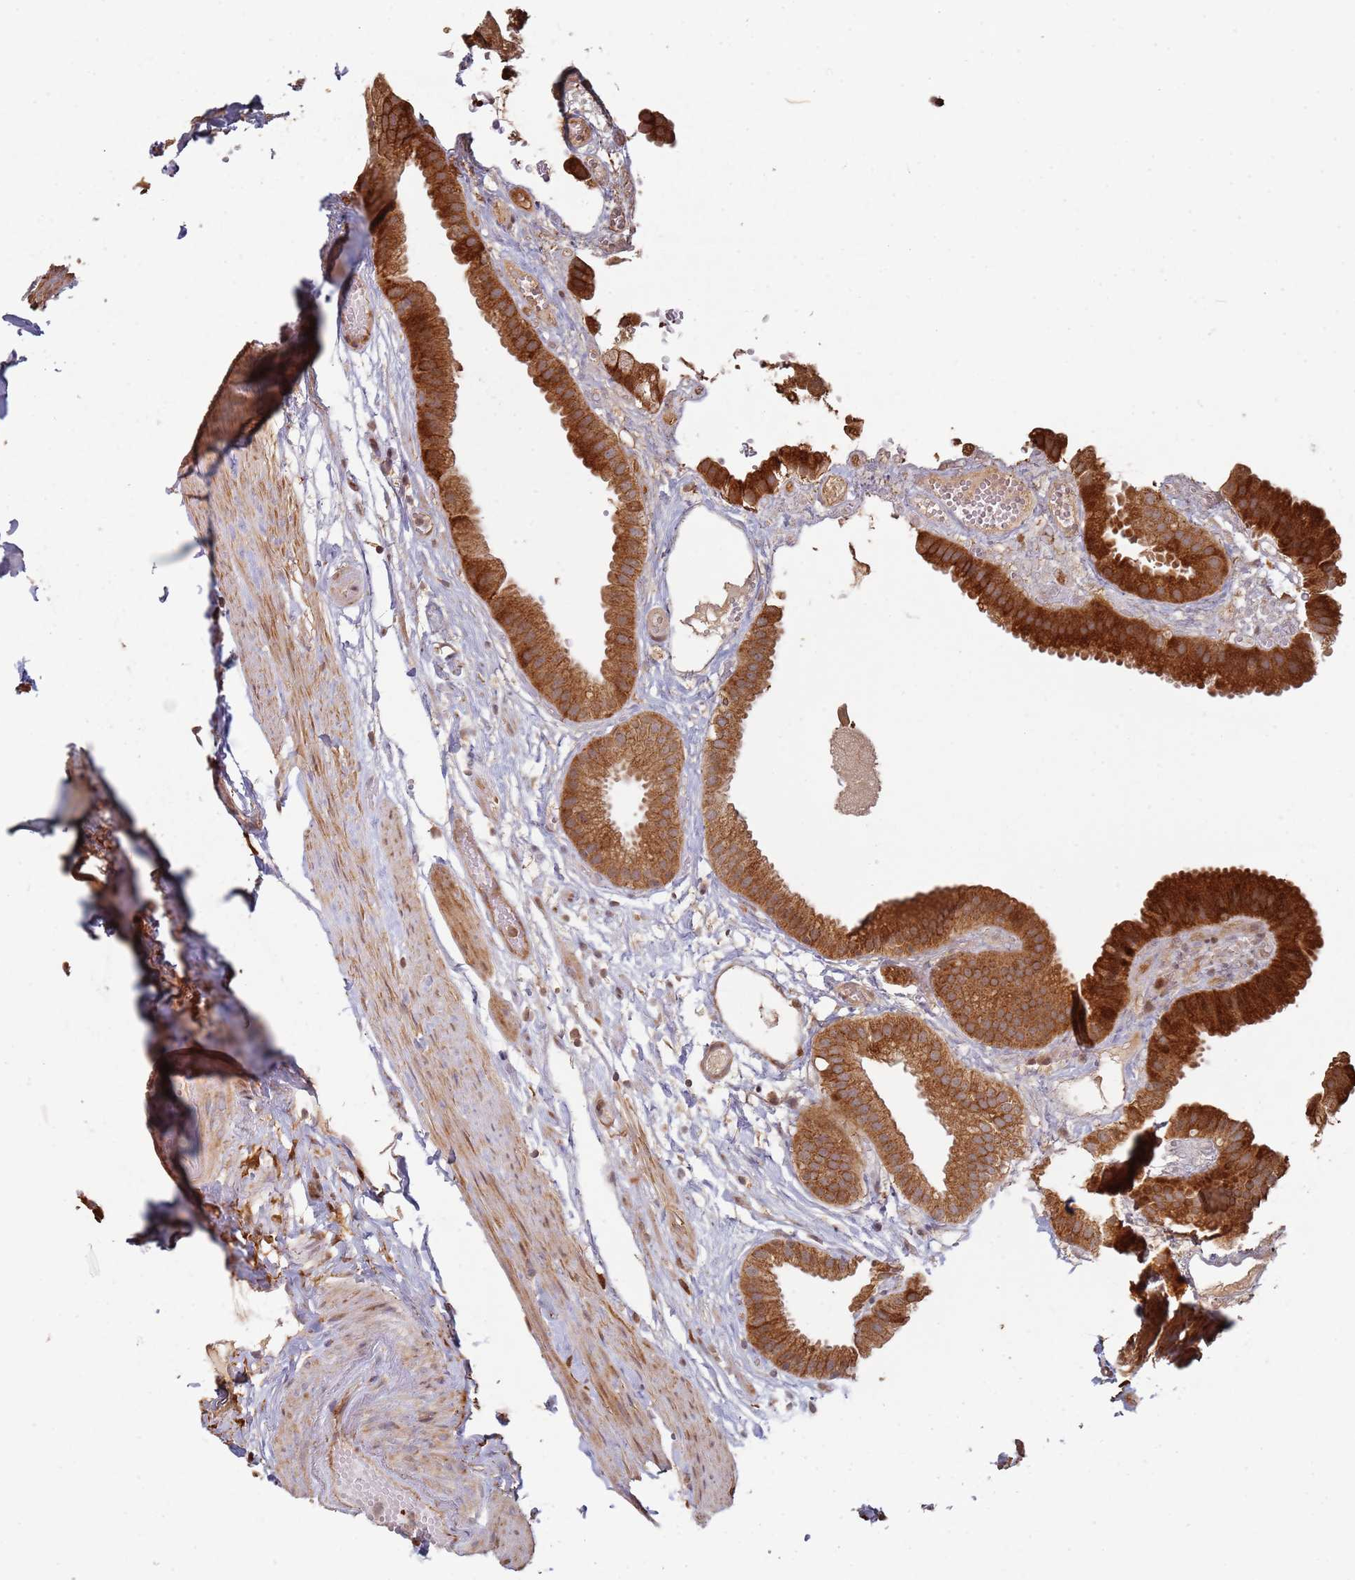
{"staining": {"intensity": "strong", "quantity": ">75%", "location": "cytoplasmic/membranous"}, "tissue": "gallbladder", "cell_type": "Glandular cells", "image_type": "normal", "snomed": [{"axis": "morphology", "description": "Normal tissue, NOS"}, {"axis": "topography", "description": "Gallbladder"}], "caption": "Gallbladder stained for a protein exhibits strong cytoplasmic/membranous positivity in glandular cells.", "gene": "MPEG1", "patient": {"sex": "female", "age": 61}}